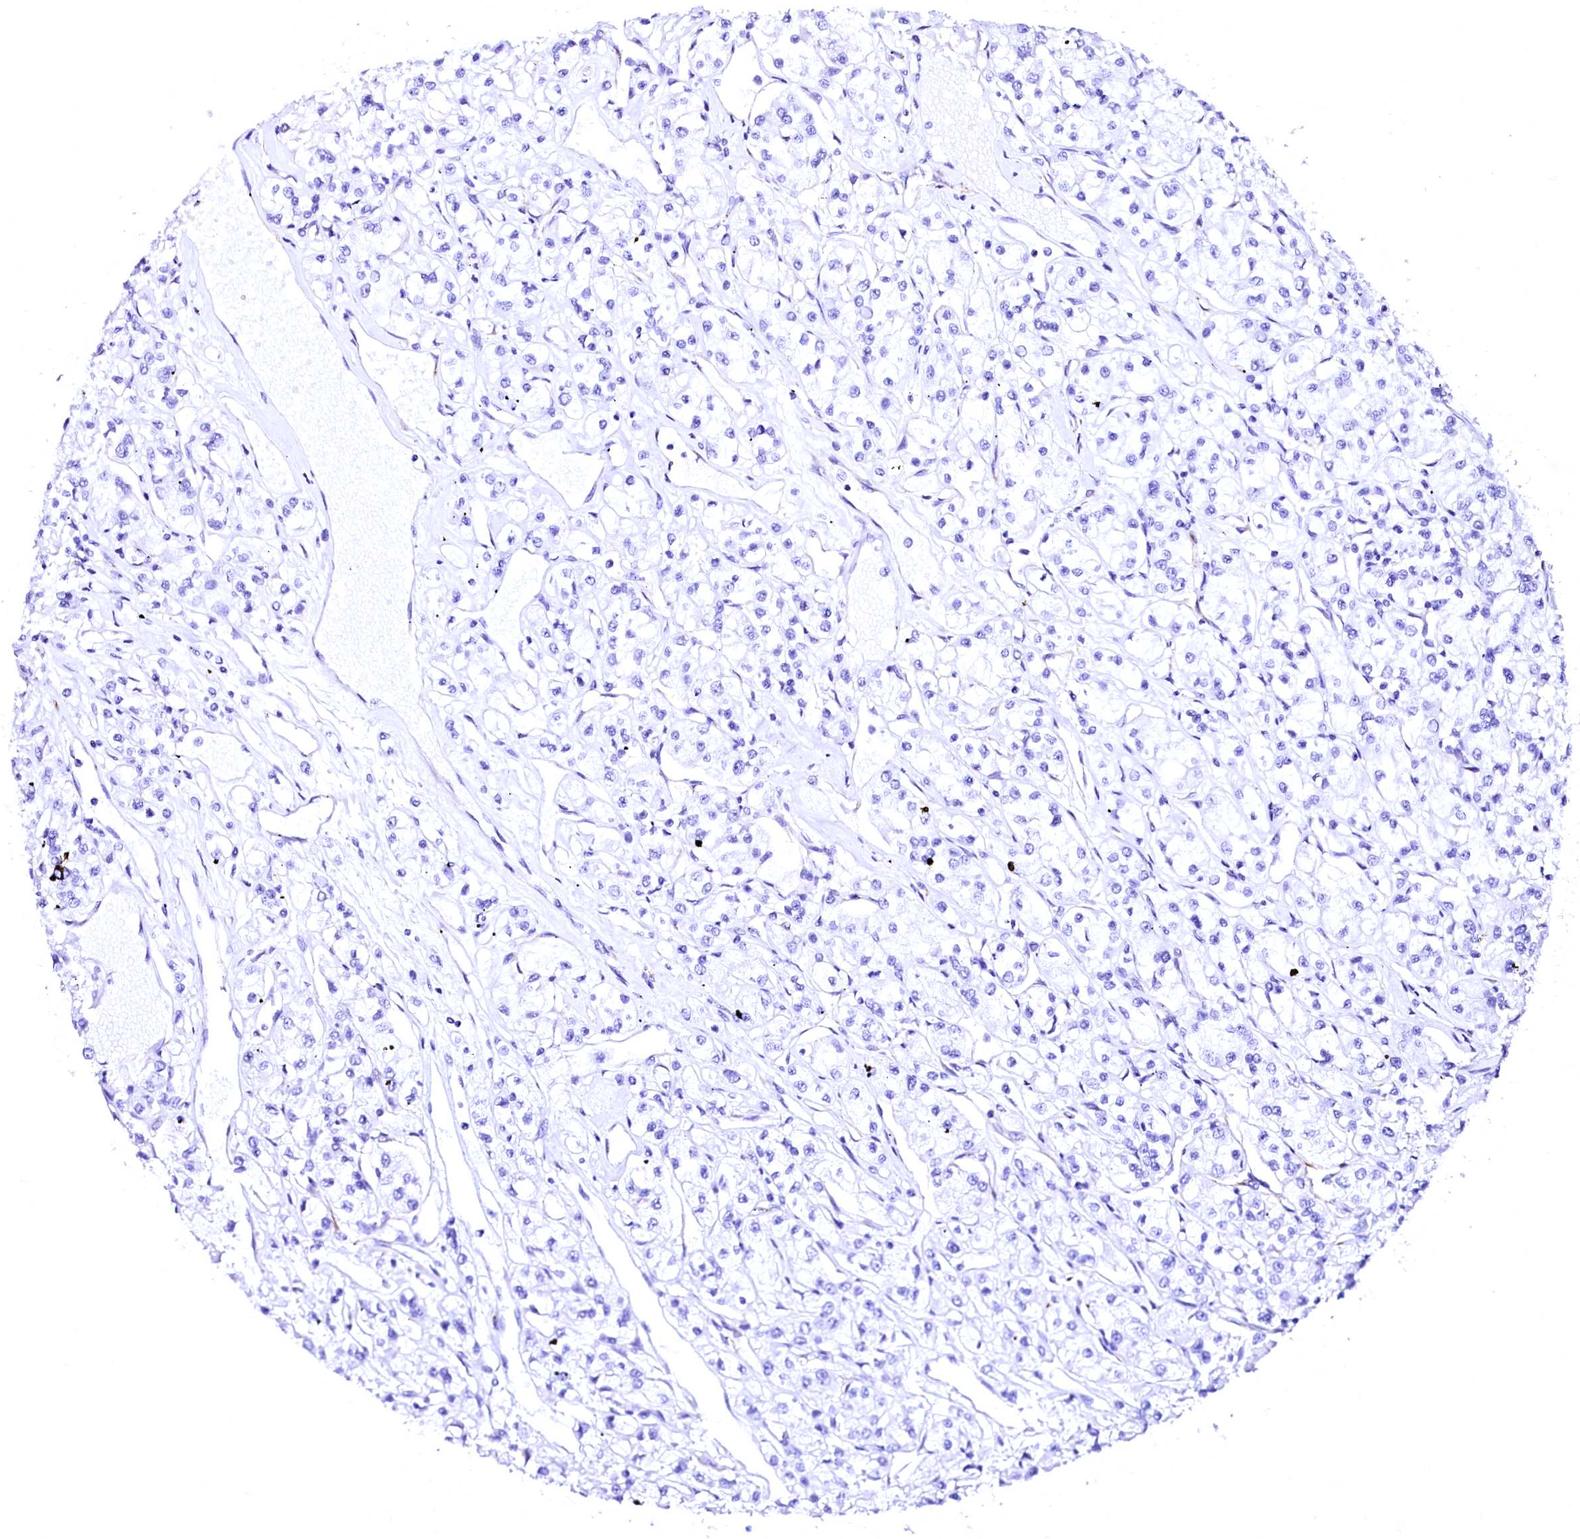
{"staining": {"intensity": "negative", "quantity": "none", "location": "none"}, "tissue": "renal cancer", "cell_type": "Tumor cells", "image_type": "cancer", "snomed": [{"axis": "morphology", "description": "Adenocarcinoma, NOS"}, {"axis": "topography", "description": "Kidney"}], "caption": "There is no significant positivity in tumor cells of renal adenocarcinoma.", "gene": "SFR1", "patient": {"sex": "female", "age": 59}}